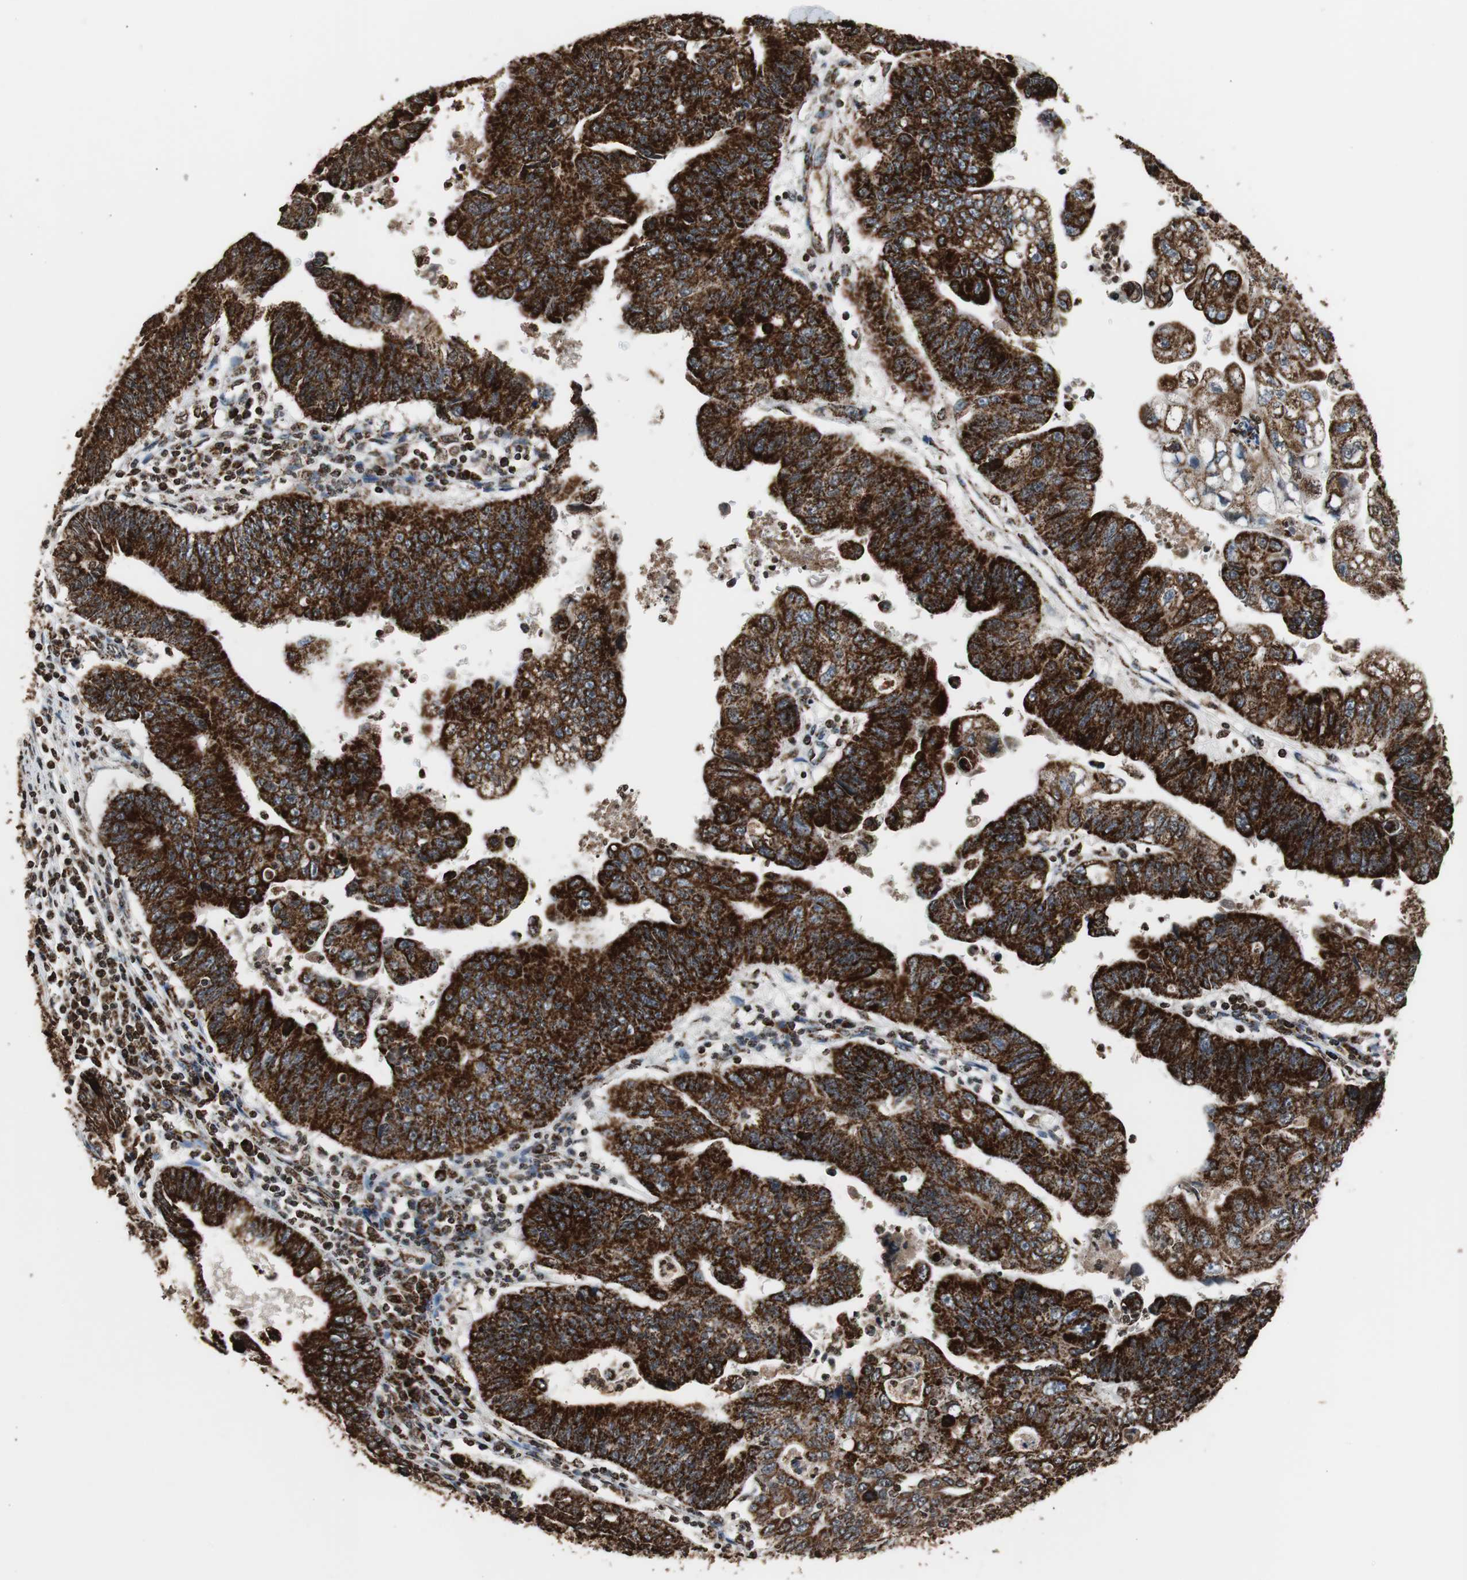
{"staining": {"intensity": "strong", "quantity": ">75%", "location": "cytoplasmic/membranous"}, "tissue": "stomach cancer", "cell_type": "Tumor cells", "image_type": "cancer", "snomed": [{"axis": "morphology", "description": "Adenocarcinoma, NOS"}, {"axis": "topography", "description": "Stomach"}], "caption": "Tumor cells exhibit high levels of strong cytoplasmic/membranous positivity in about >75% of cells in human stomach cancer. The protein of interest is stained brown, and the nuclei are stained in blue (DAB IHC with brightfield microscopy, high magnification).", "gene": "HSPA9", "patient": {"sex": "male", "age": 59}}